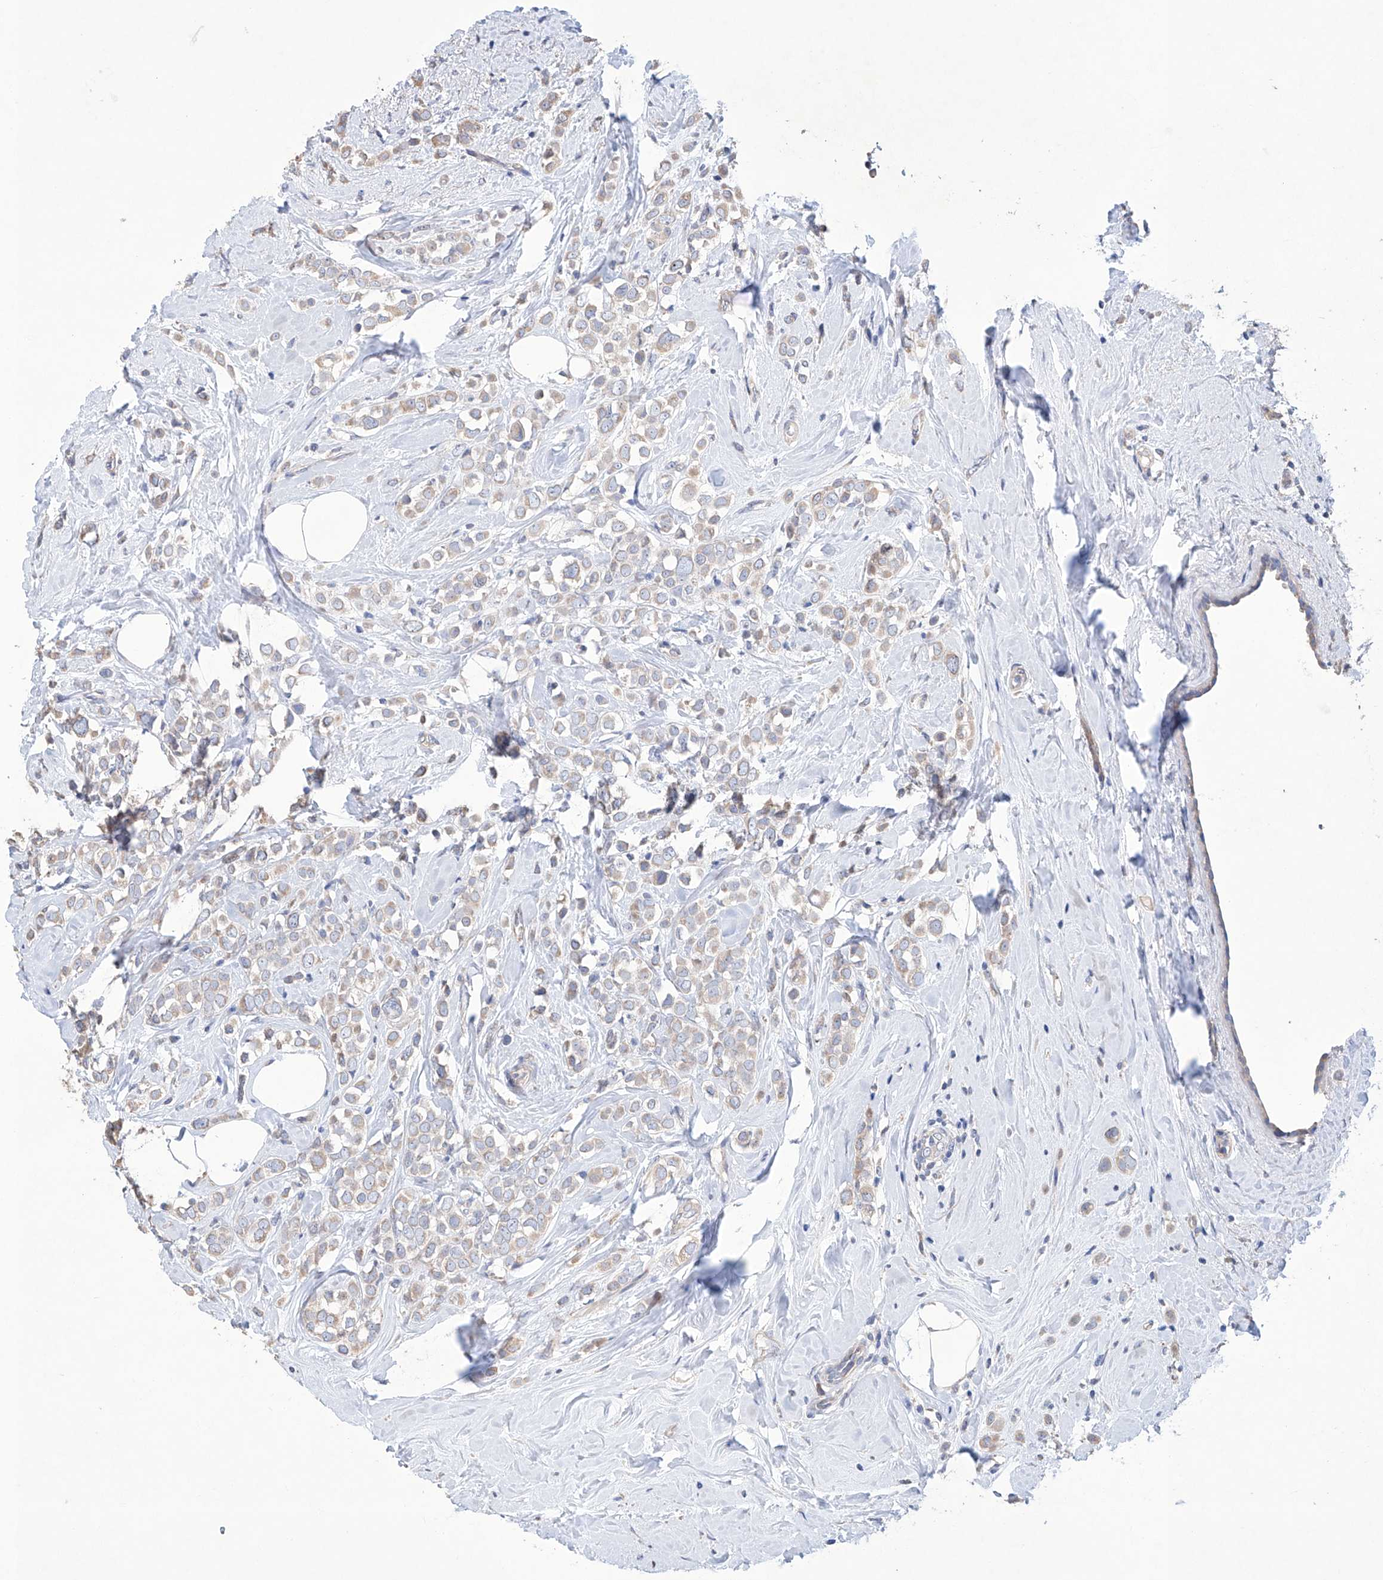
{"staining": {"intensity": "weak", "quantity": ">75%", "location": "cytoplasmic/membranous"}, "tissue": "breast cancer", "cell_type": "Tumor cells", "image_type": "cancer", "snomed": [{"axis": "morphology", "description": "Lobular carcinoma"}, {"axis": "topography", "description": "Breast"}], "caption": "Human lobular carcinoma (breast) stained for a protein (brown) displays weak cytoplasmic/membranous positive positivity in approximately >75% of tumor cells.", "gene": "AFG1L", "patient": {"sex": "female", "age": 47}}